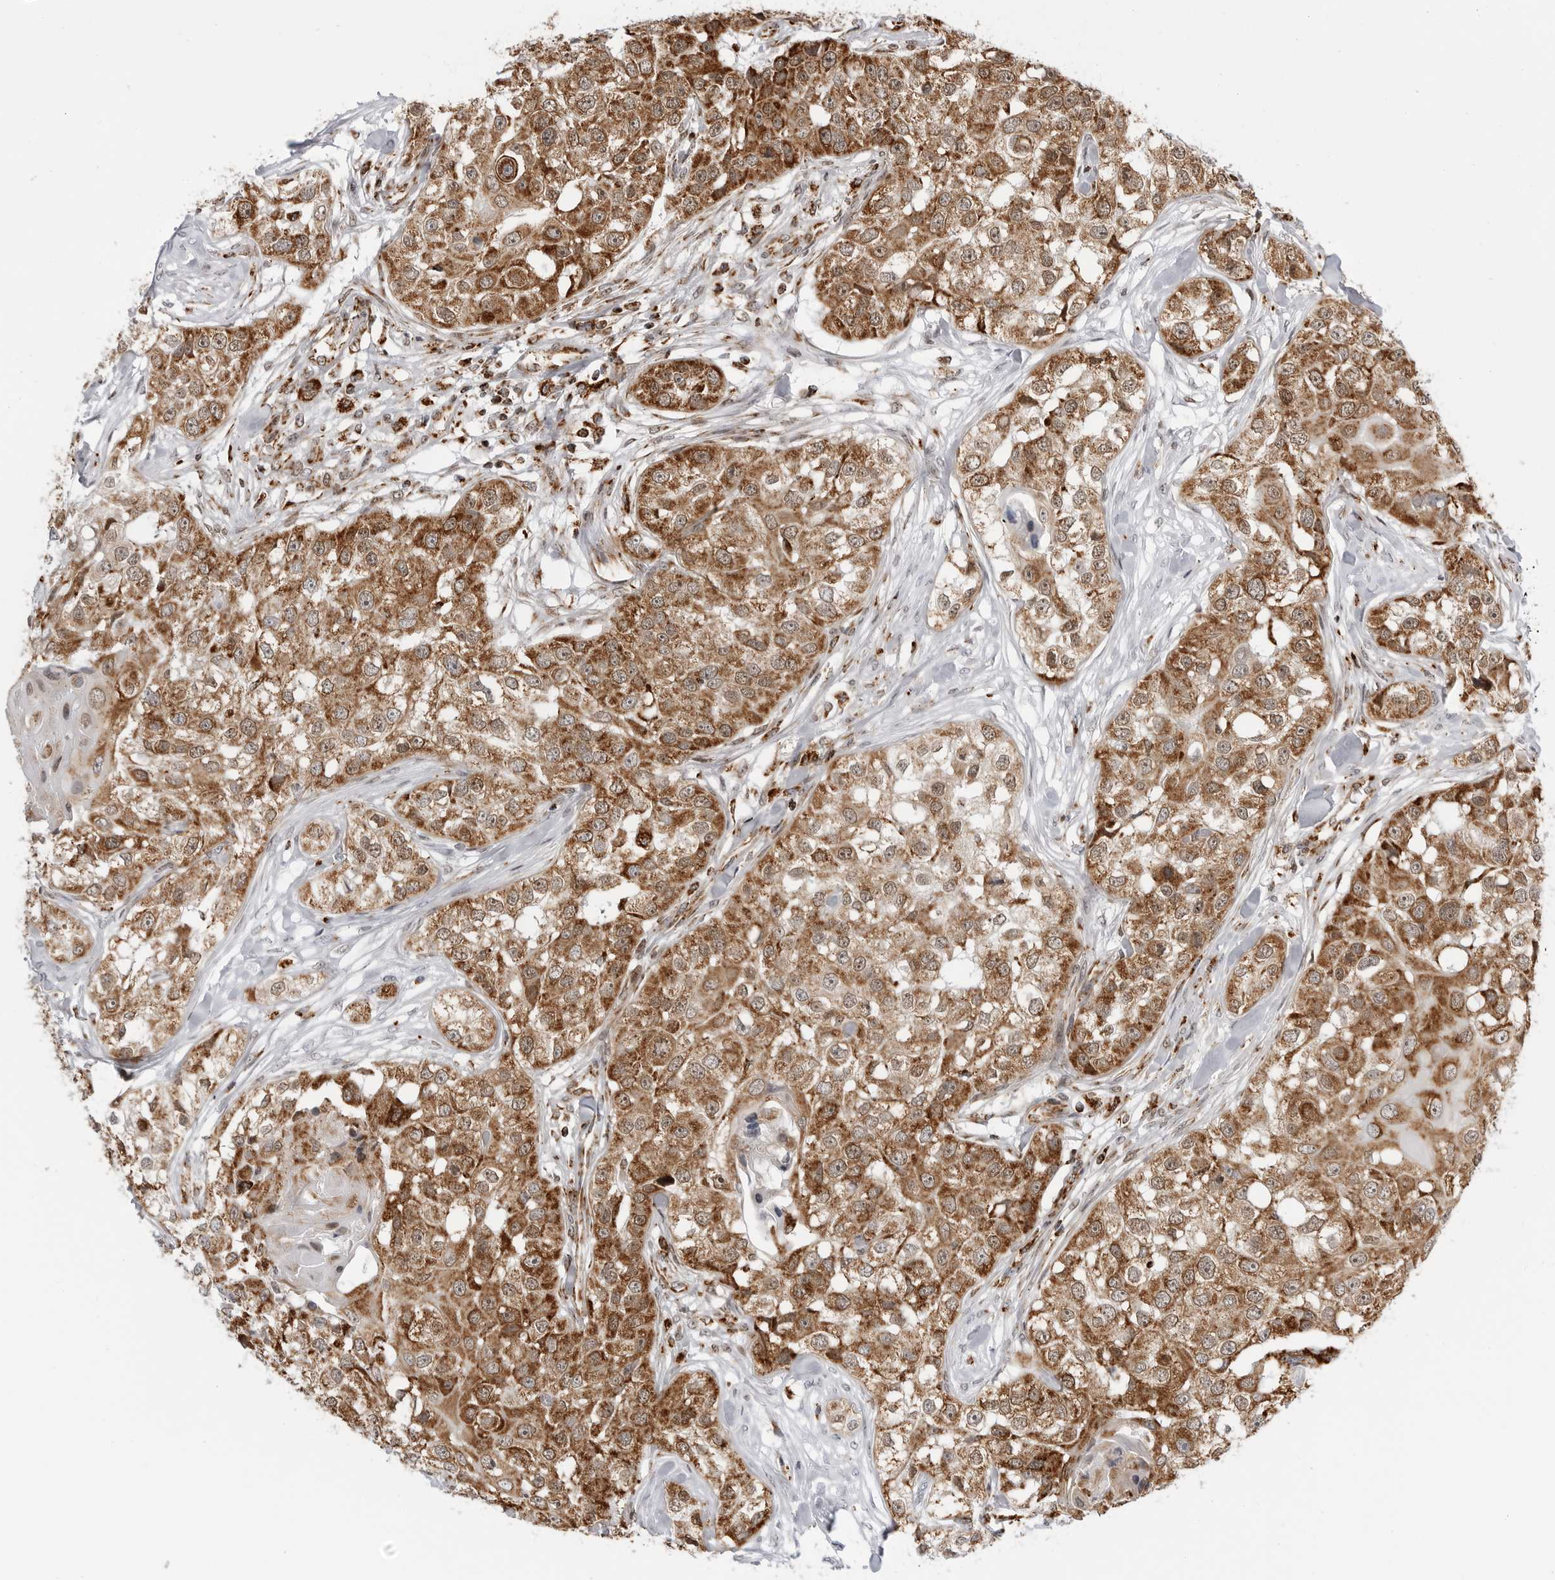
{"staining": {"intensity": "moderate", "quantity": ">75%", "location": "cytoplasmic/membranous"}, "tissue": "head and neck cancer", "cell_type": "Tumor cells", "image_type": "cancer", "snomed": [{"axis": "morphology", "description": "Normal tissue, NOS"}, {"axis": "morphology", "description": "Squamous cell carcinoma, NOS"}, {"axis": "topography", "description": "Skeletal muscle"}, {"axis": "topography", "description": "Head-Neck"}], "caption": "Squamous cell carcinoma (head and neck) stained with a brown dye displays moderate cytoplasmic/membranous positive staining in about >75% of tumor cells.", "gene": "COX5A", "patient": {"sex": "male", "age": 51}}